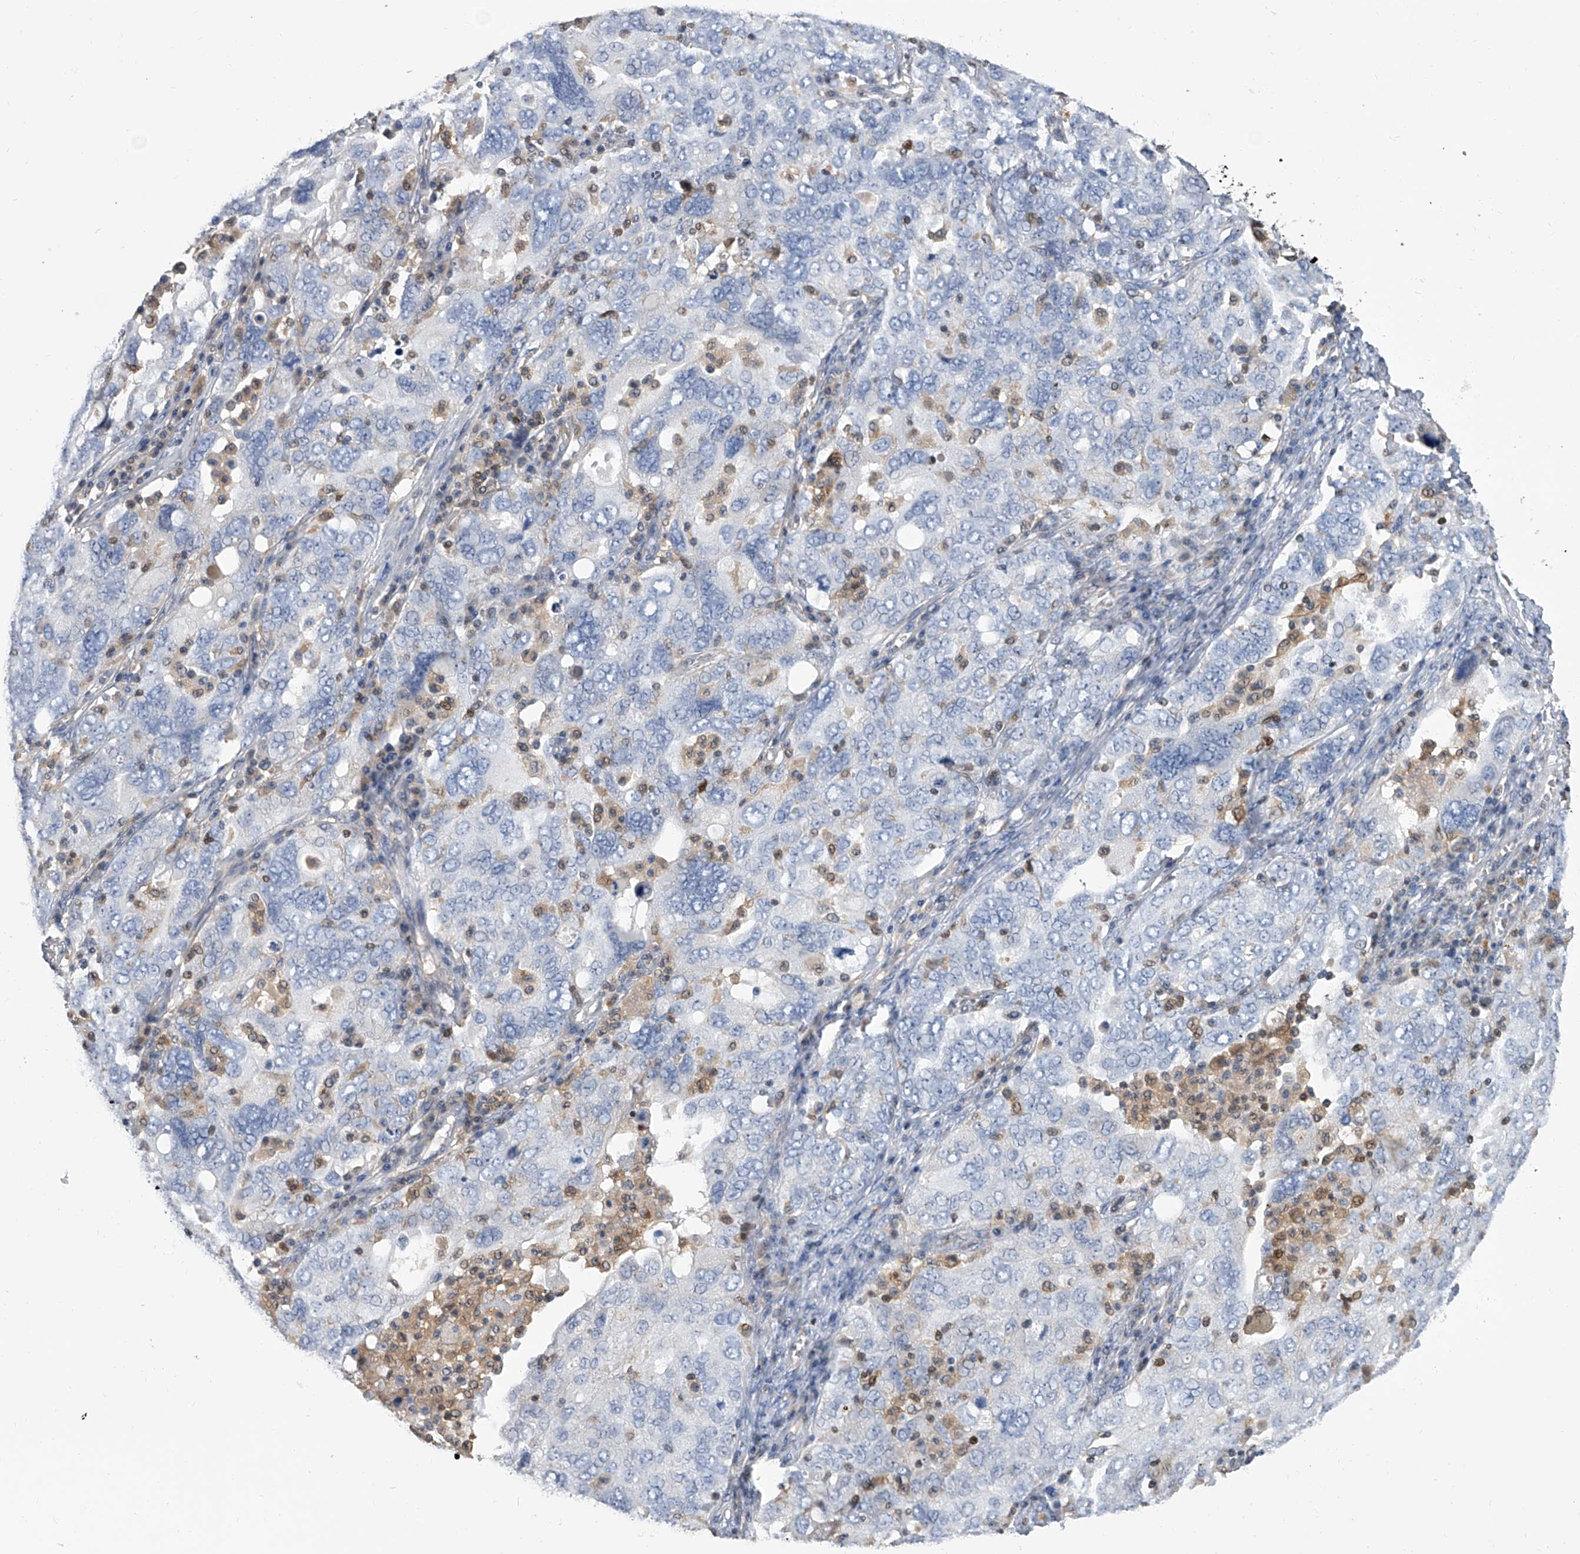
{"staining": {"intensity": "negative", "quantity": "none", "location": "none"}, "tissue": "ovarian cancer", "cell_type": "Tumor cells", "image_type": "cancer", "snomed": [{"axis": "morphology", "description": "Carcinoma, endometroid"}, {"axis": "topography", "description": "Ovary"}], "caption": "Tumor cells show no significant protein staining in ovarian cancer (endometroid carcinoma). (Stains: DAB immunohistochemistry (IHC) with hematoxylin counter stain, Microscopy: brightfield microscopy at high magnification).", "gene": "SERPINB9", "patient": {"sex": "female", "age": 62}}